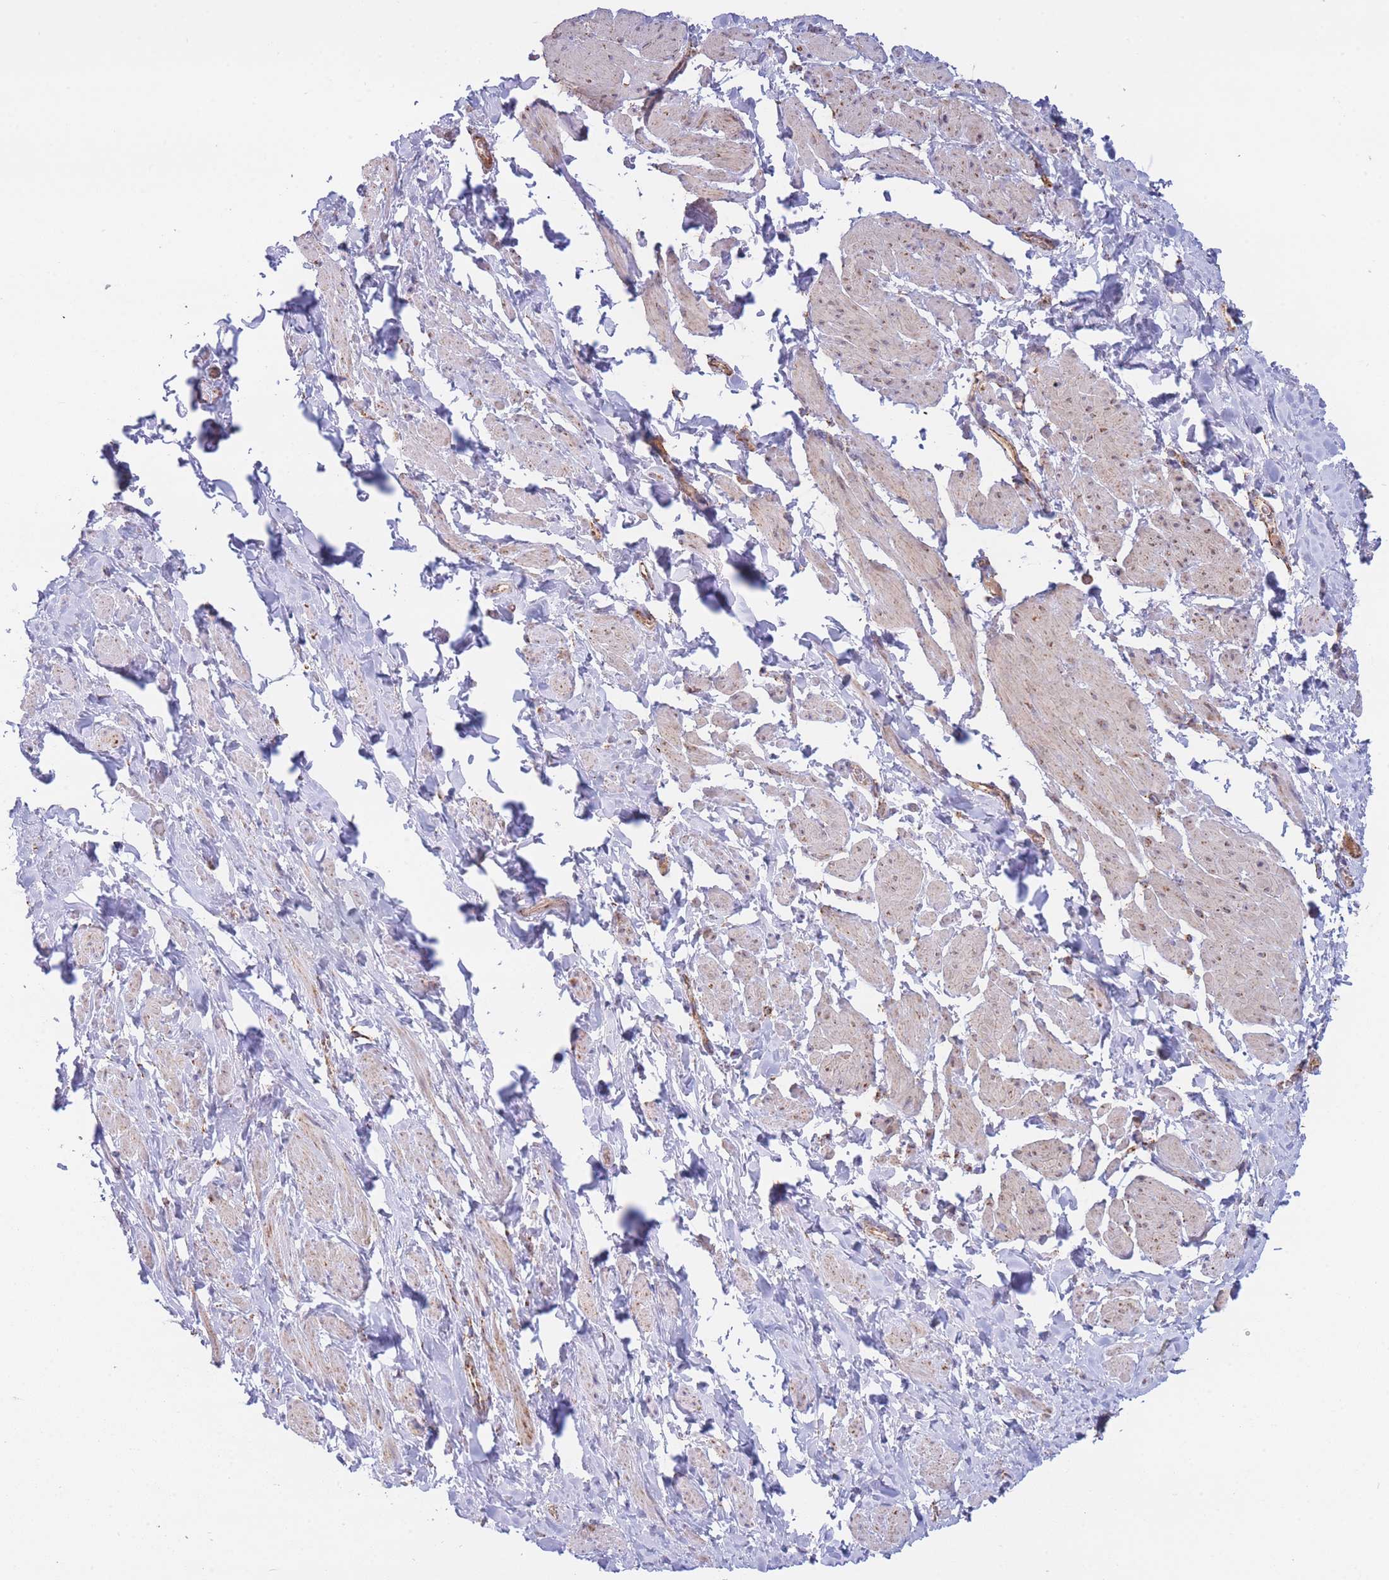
{"staining": {"intensity": "weak", "quantity": ">75%", "location": "cytoplasmic/membranous"}, "tissue": "smooth muscle", "cell_type": "Smooth muscle cells", "image_type": "normal", "snomed": [{"axis": "morphology", "description": "Normal tissue, NOS"}, {"axis": "topography", "description": "Smooth muscle"}, {"axis": "topography", "description": "Peripheral nerve tissue"}], "caption": "Smooth muscle stained for a protein exhibits weak cytoplasmic/membranous positivity in smooth muscle cells. The staining was performed using DAB (3,3'-diaminobenzidine), with brown indicating positive protein expression. Nuclei are stained blue with hematoxylin.", "gene": "MRPL17", "patient": {"sex": "male", "age": 69}}